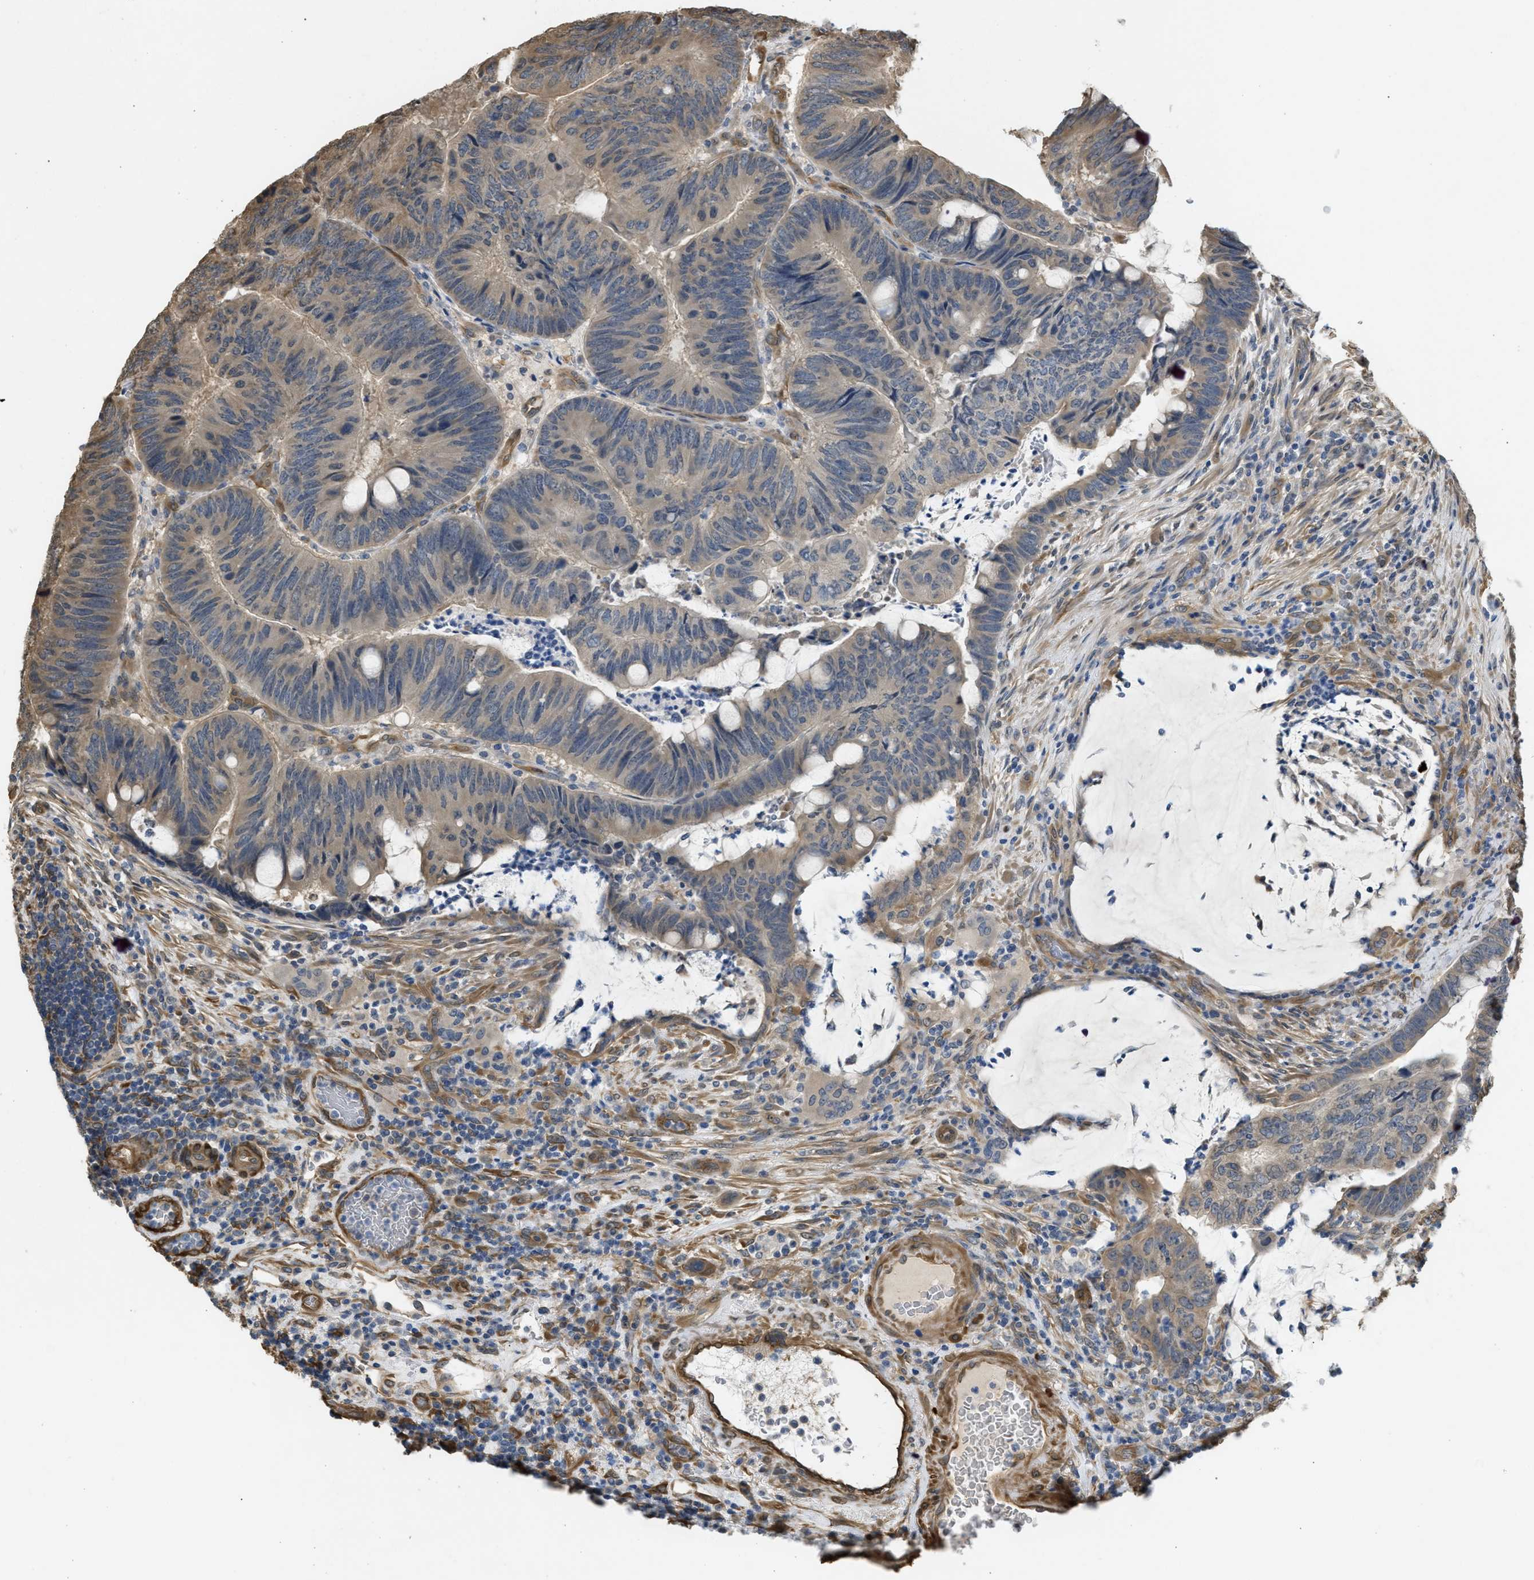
{"staining": {"intensity": "moderate", "quantity": ">75%", "location": "cytoplasmic/membranous"}, "tissue": "colorectal cancer", "cell_type": "Tumor cells", "image_type": "cancer", "snomed": [{"axis": "morphology", "description": "Normal tissue, NOS"}, {"axis": "morphology", "description": "Adenocarcinoma, NOS"}, {"axis": "topography", "description": "Rectum"}, {"axis": "topography", "description": "Peripheral nerve tissue"}], "caption": "Immunohistochemistry (IHC) of human colorectal cancer (adenocarcinoma) shows medium levels of moderate cytoplasmic/membranous expression in about >75% of tumor cells.", "gene": "BAG3", "patient": {"sex": "male", "age": 92}}